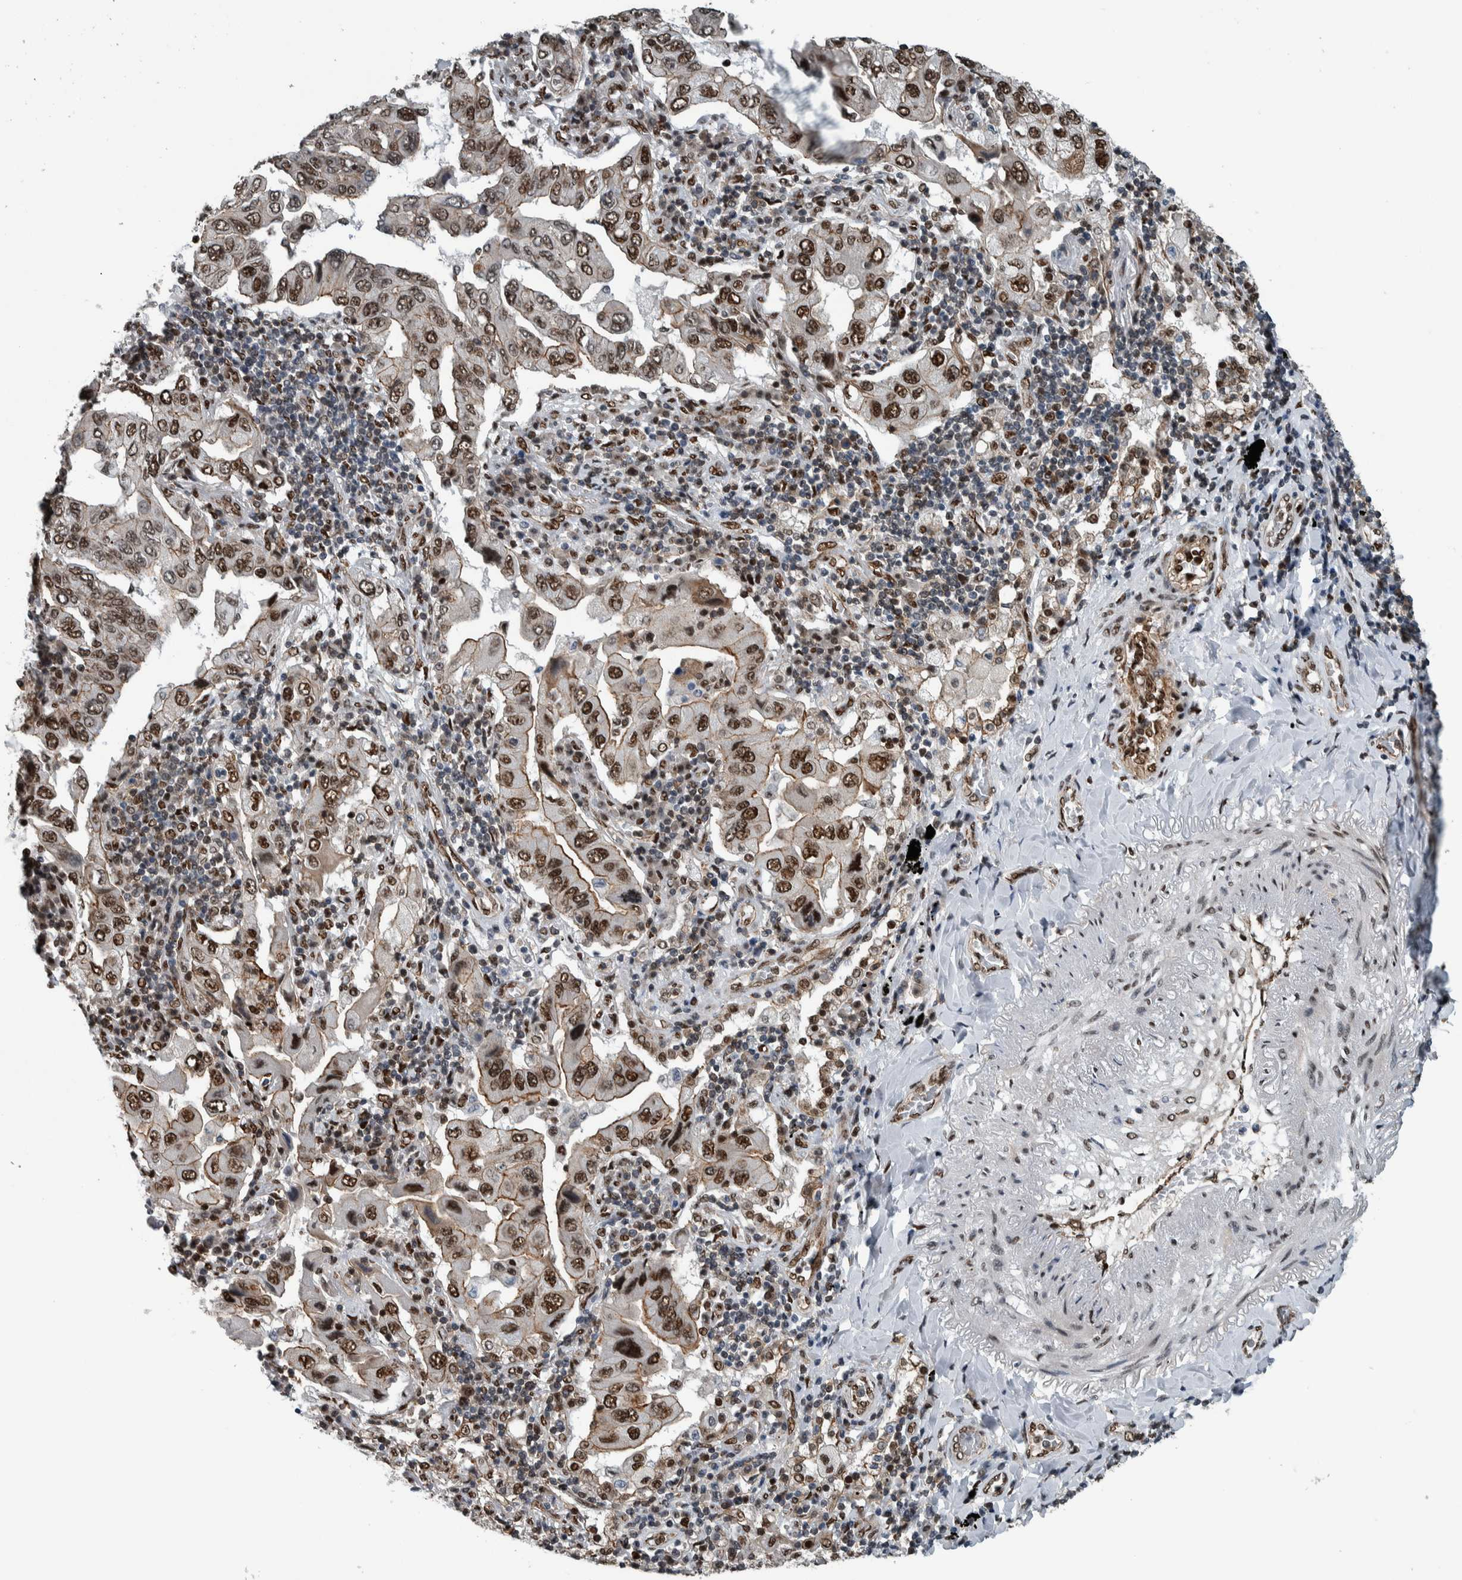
{"staining": {"intensity": "strong", "quantity": ">75%", "location": "nuclear"}, "tissue": "lung cancer", "cell_type": "Tumor cells", "image_type": "cancer", "snomed": [{"axis": "morphology", "description": "Adenocarcinoma, NOS"}, {"axis": "topography", "description": "Lung"}], "caption": "Adenocarcinoma (lung) was stained to show a protein in brown. There is high levels of strong nuclear positivity in about >75% of tumor cells. (DAB (3,3'-diaminobenzidine) = brown stain, brightfield microscopy at high magnification).", "gene": "FAM135B", "patient": {"sex": "female", "age": 65}}